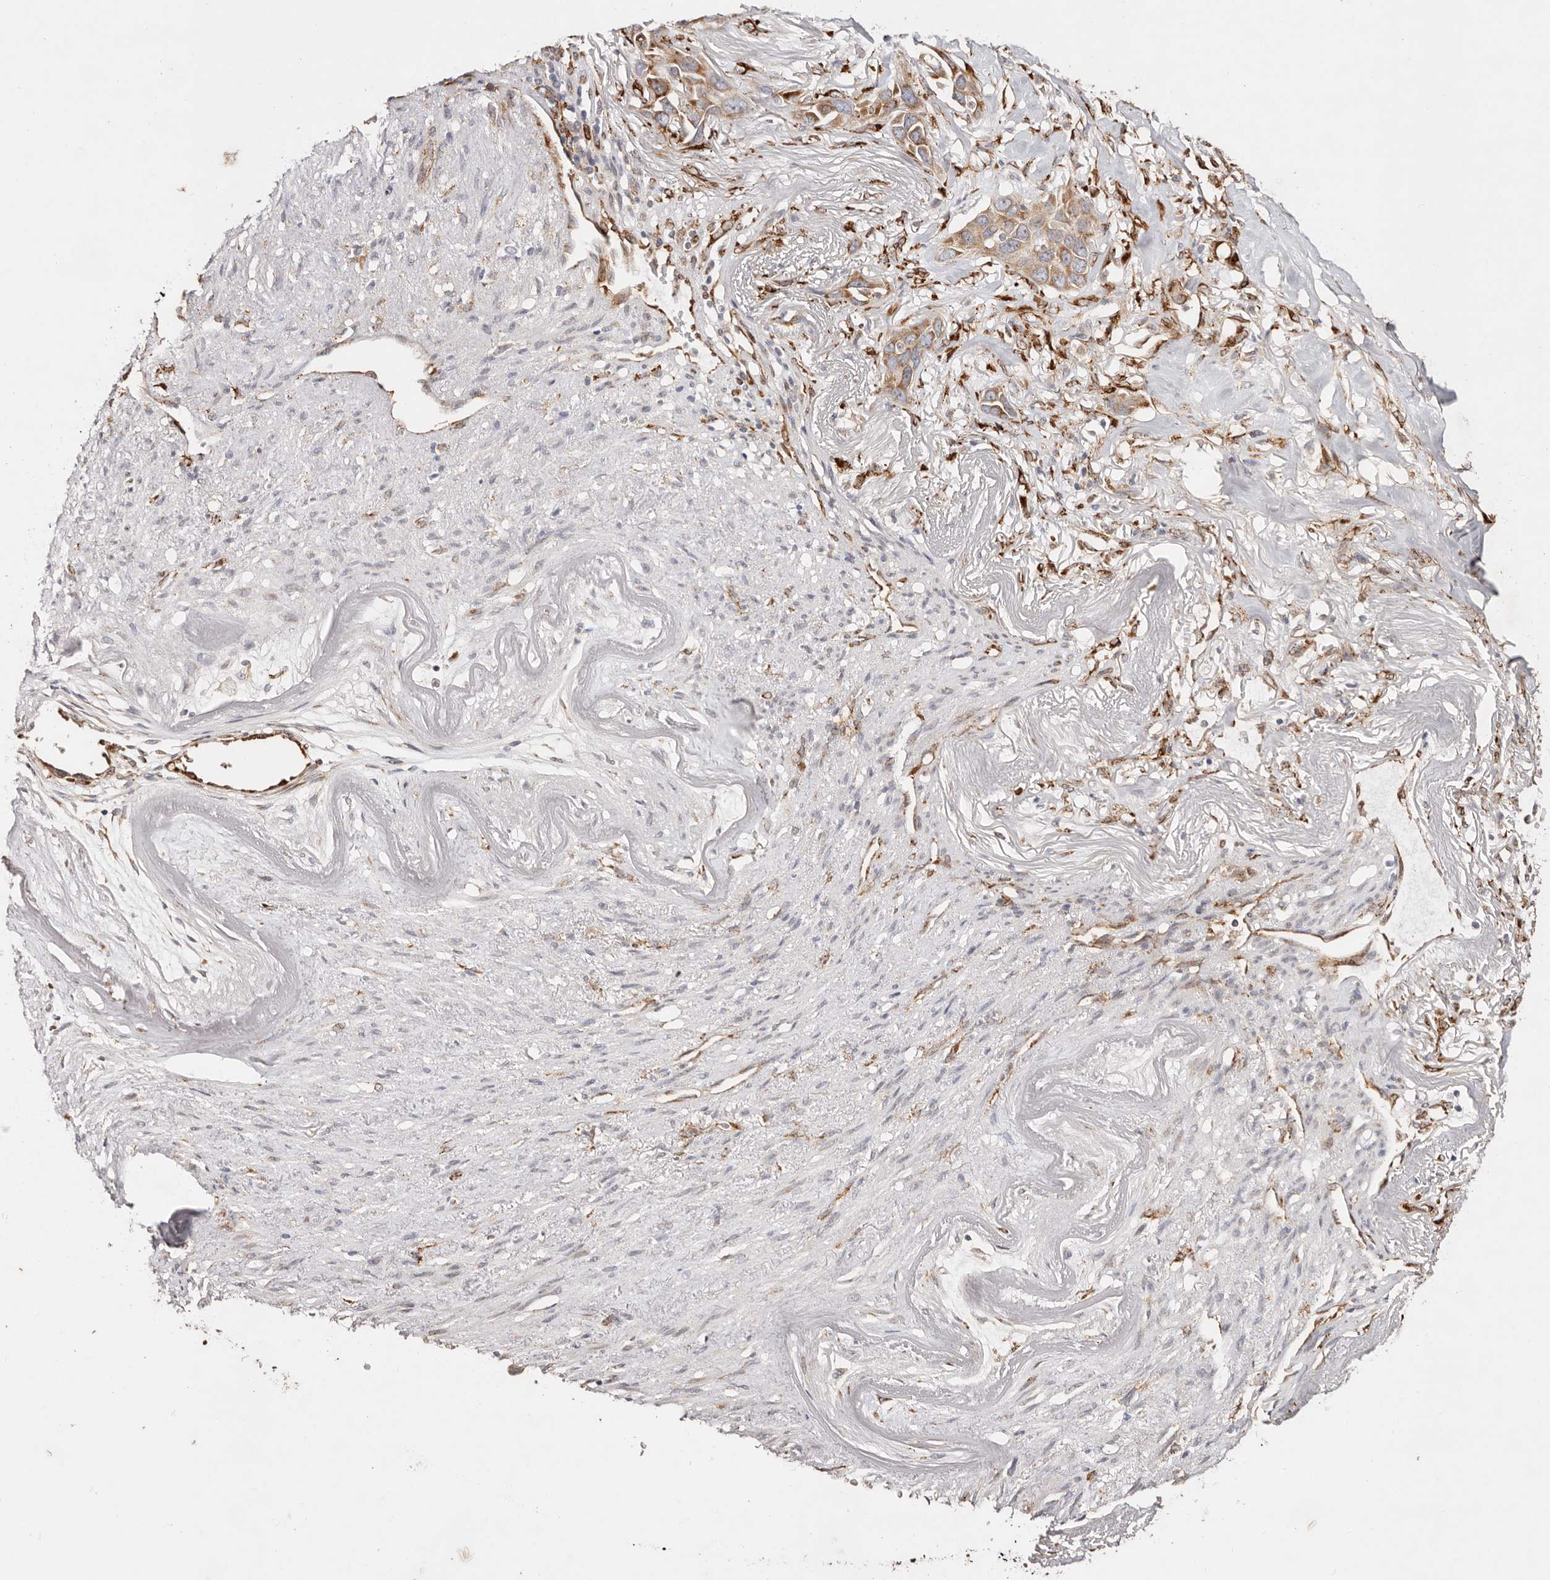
{"staining": {"intensity": "moderate", "quantity": ">75%", "location": "cytoplasmic/membranous"}, "tissue": "pancreatic cancer", "cell_type": "Tumor cells", "image_type": "cancer", "snomed": [{"axis": "morphology", "description": "Adenocarcinoma, NOS"}, {"axis": "topography", "description": "Pancreas"}], "caption": "Pancreatic adenocarcinoma stained with a brown dye reveals moderate cytoplasmic/membranous positive expression in approximately >75% of tumor cells.", "gene": "SERPINH1", "patient": {"sex": "female", "age": 60}}